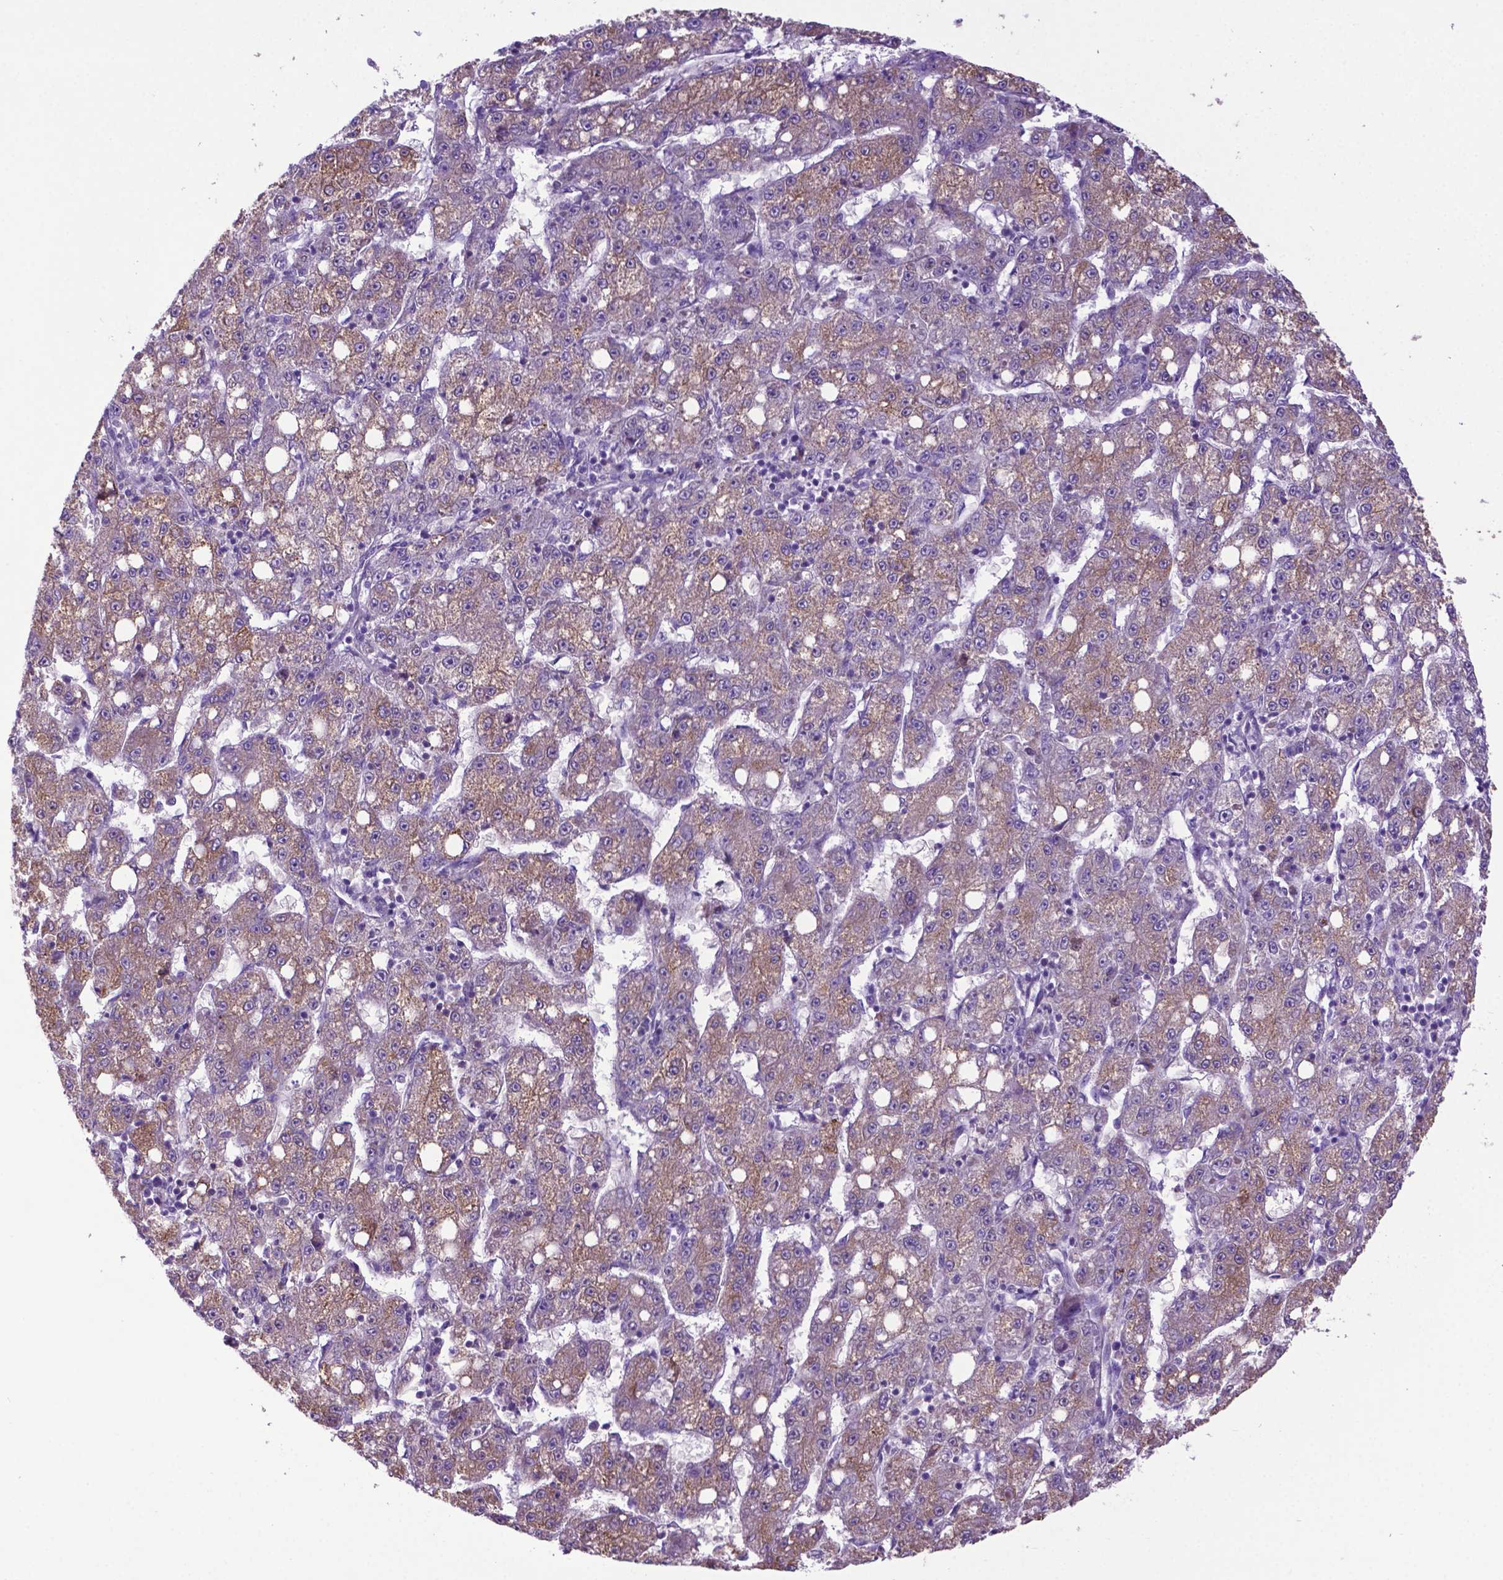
{"staining": {"intensity": "weak", "quantity": ">75%", "location": "cytoplasmic/membranous"}, "tissue": "liver cancer", "cell_type": "Tumor cells", "image_type": "cancer", "snomed": [{"axis": "morphology", "description": "Carcinoma, Hepatocellular, NOS"}, {"axis": "topography", "description": "Liver"}], "caption": "A low amount of weak cytoplasmic/membranous expression is seen in about >75% of tumor cells in liver cancer (hepatocellular carcinoma) tissue.", "gene": "ADRA2B", "patient": {"sex": "female", "age": 65}}